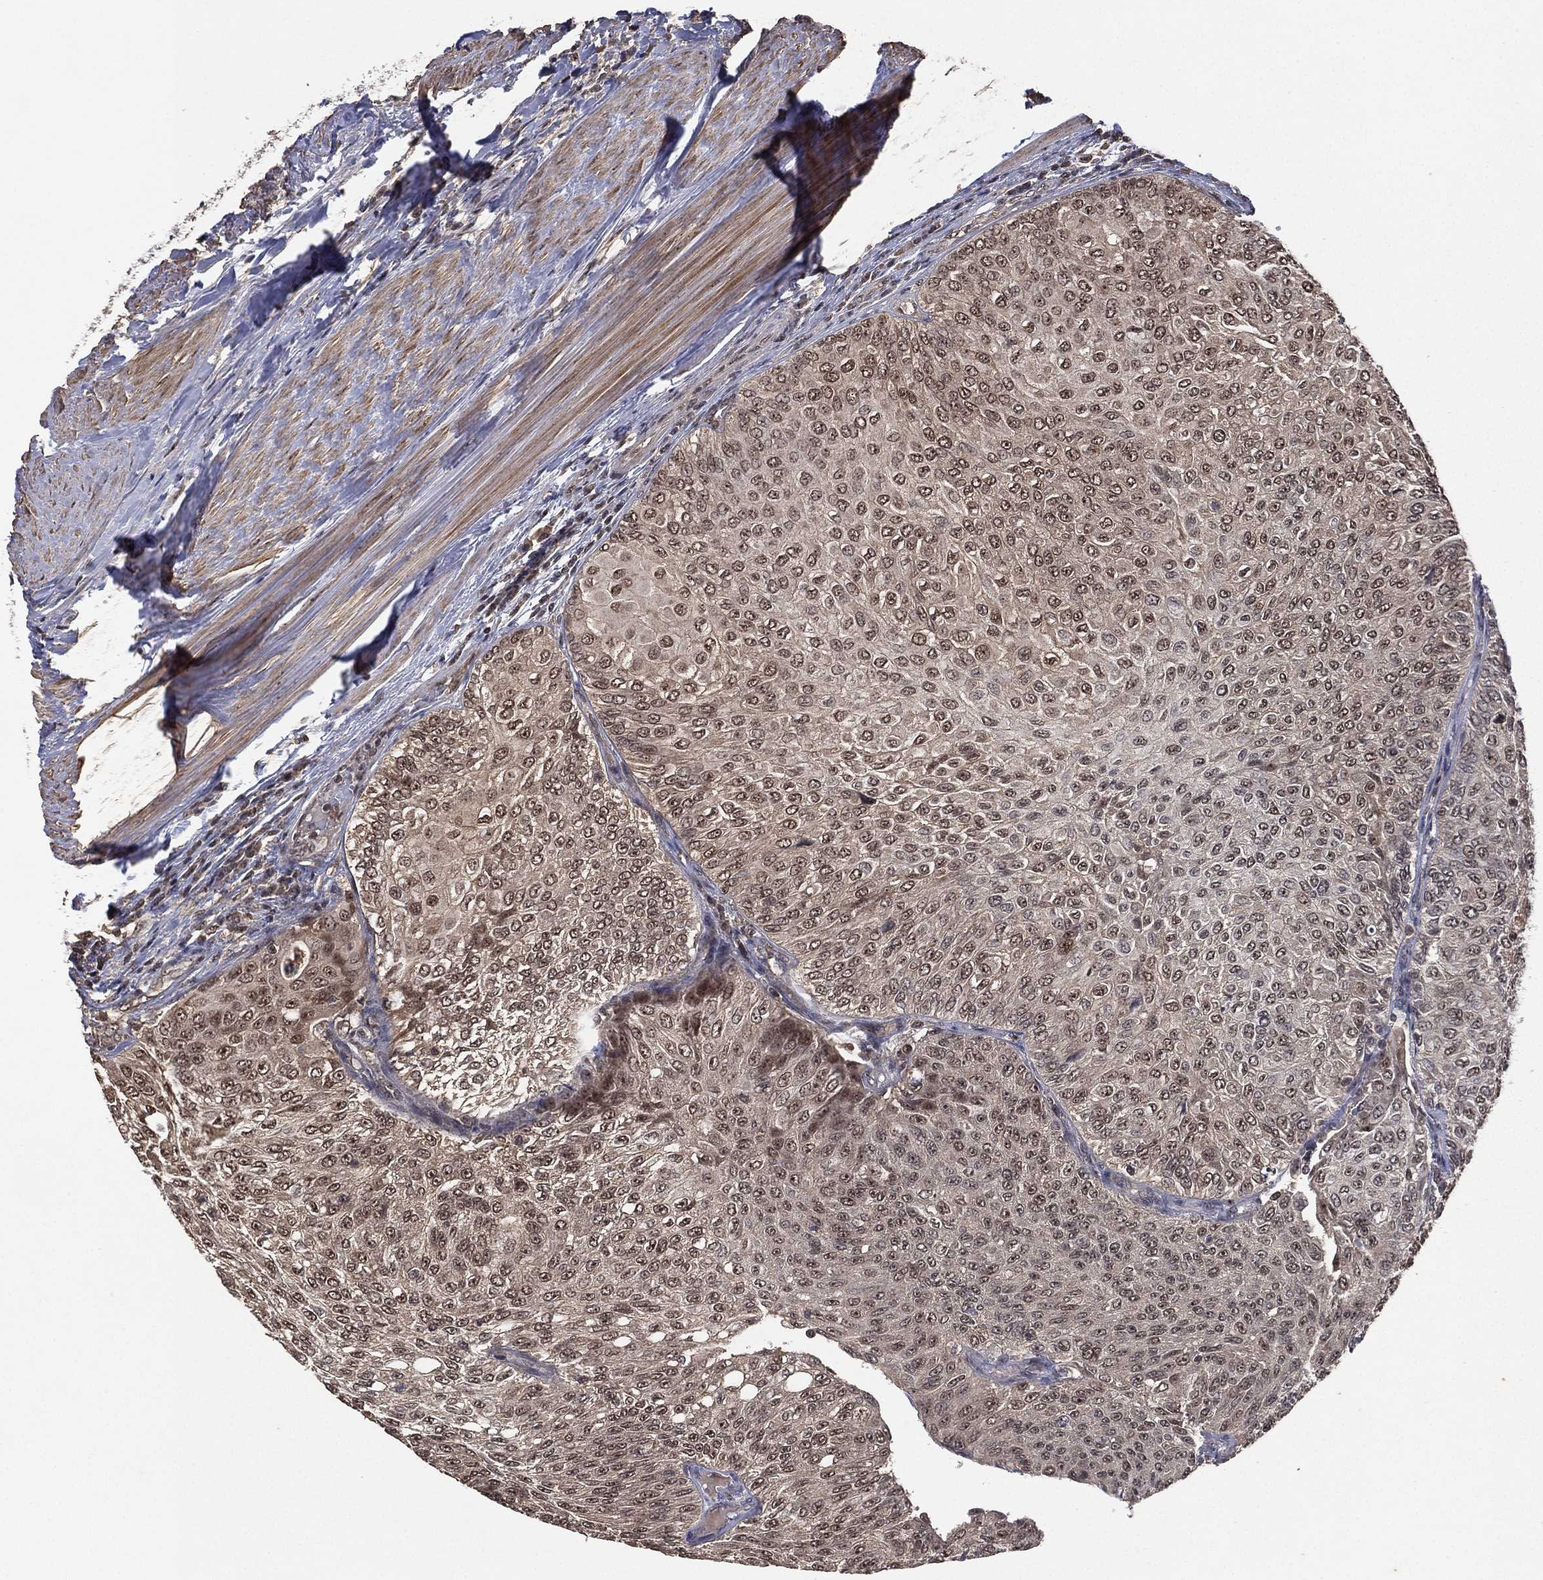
{"staining": {"intensity": "negative", "quantity": "none", "location": "none"}, "tissue": "urothelial cancer", "cell_type": "Tumor cells", "image_type": "cancer", "snomed": [{"axis": "morphology", "description": "Urothelial carcinoma, Low grade"}, {"axis": "topography", "description": "Ureter, NOS"}, {"axis": "topography", "description": "Urinary bladder"}], "caption": "A high-resolution histopathology image shows immunohistochemistry (IHC) staining of urothelial cancer, which demonstrates no significant positivity in tumor cells.", "gene": "NELFCD", "patient": {"sex": "male", "age": 78}}